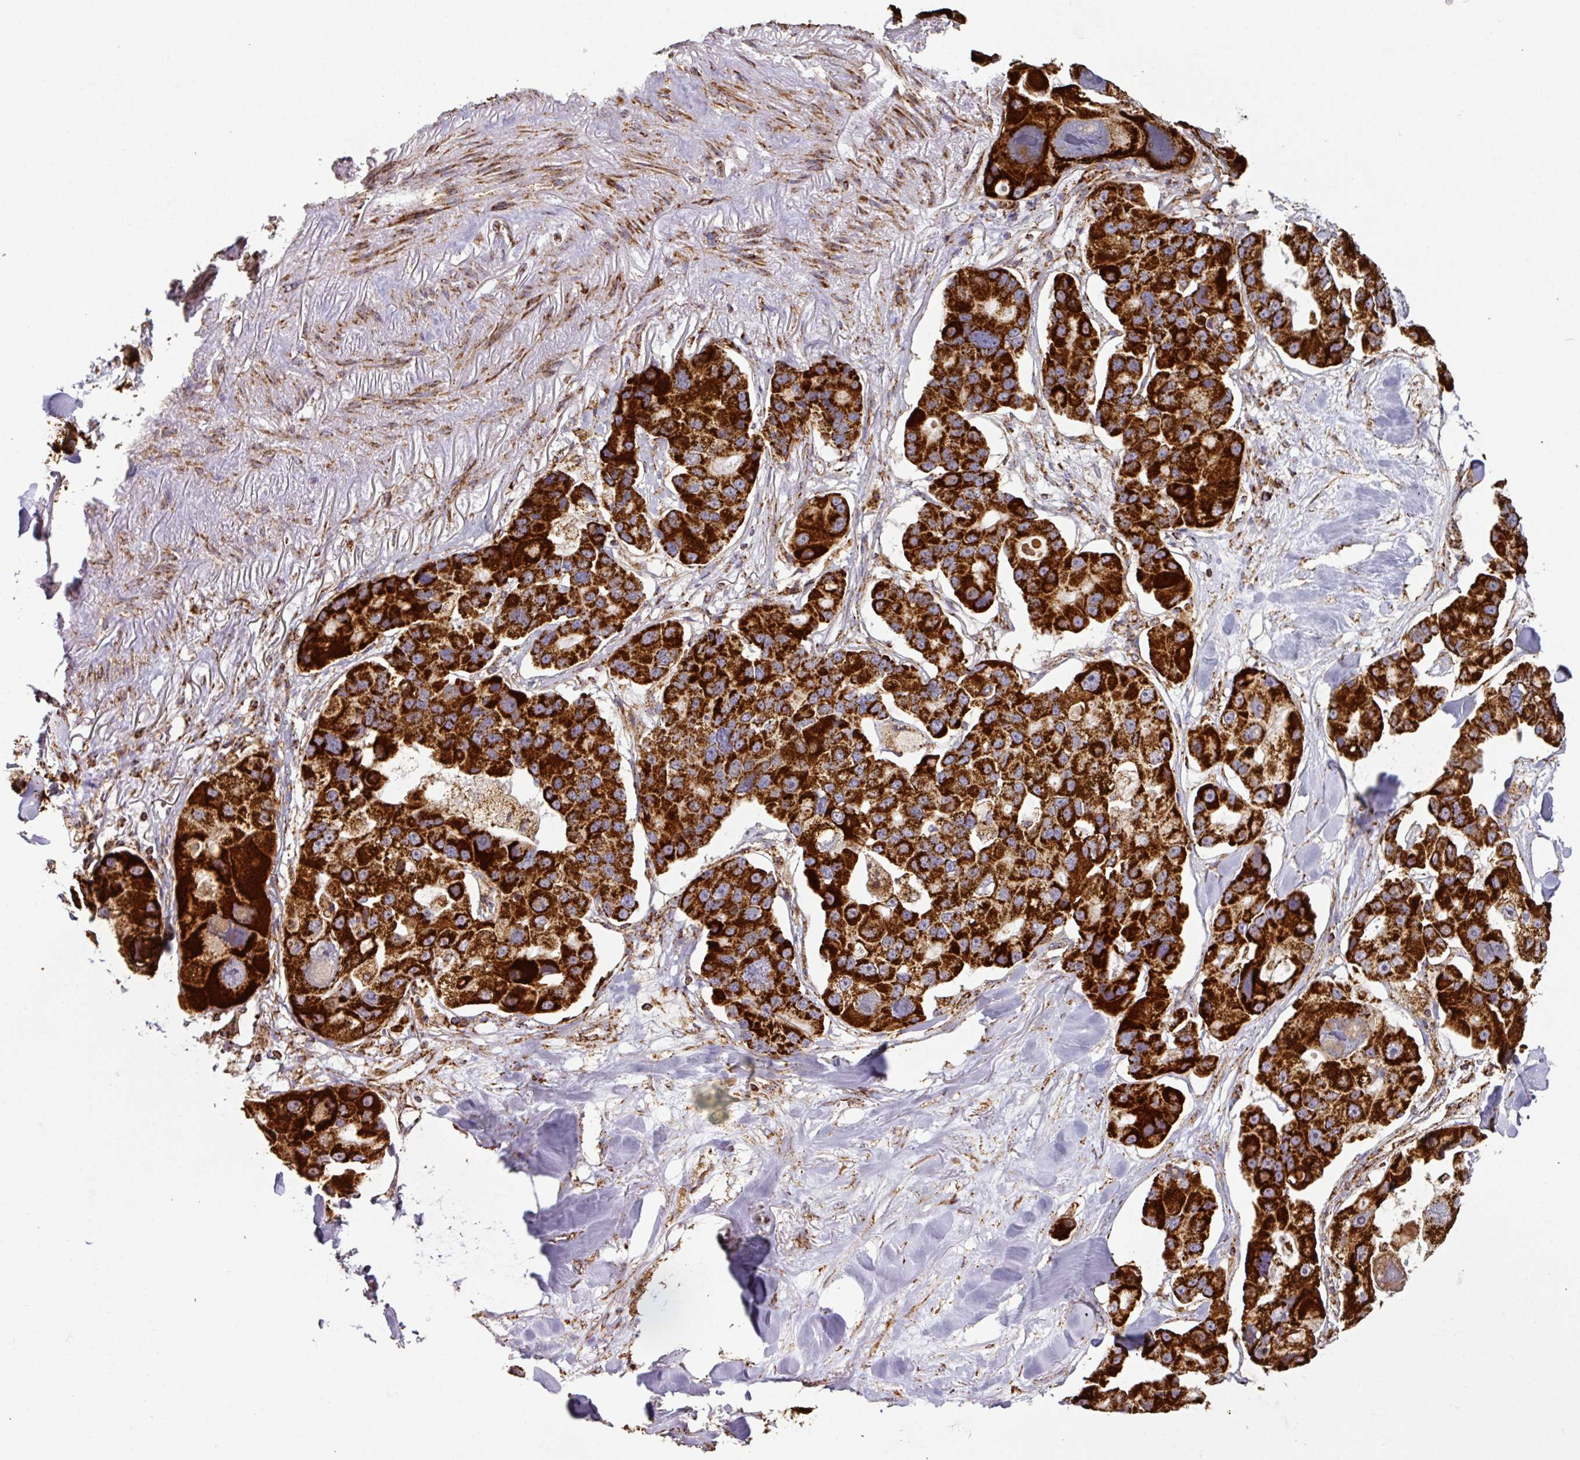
{"staining": {"intensity": "strong", "quantity": ">75%", "location": "cytoplasmic/membranous"}, "tissue": "lung cancer", "cell_type": "Tumor cells", "image_type": "cancer", "snomed": [{"axis": "morphology", "description": "Adenocarcinoma, NOS"}, {"axis": "topography", "description": "Lung"}], "caption": "Immunohistochemical staining of lung cancer (adenocarcinoma) demonstrates high levels of strong cytoplasmic/membranous positivity in approximately >75% of tumor cells. Nuclei are stained in blue.", "gene": "TRAP1", "patient": {"sex": "female", "age": 54}}